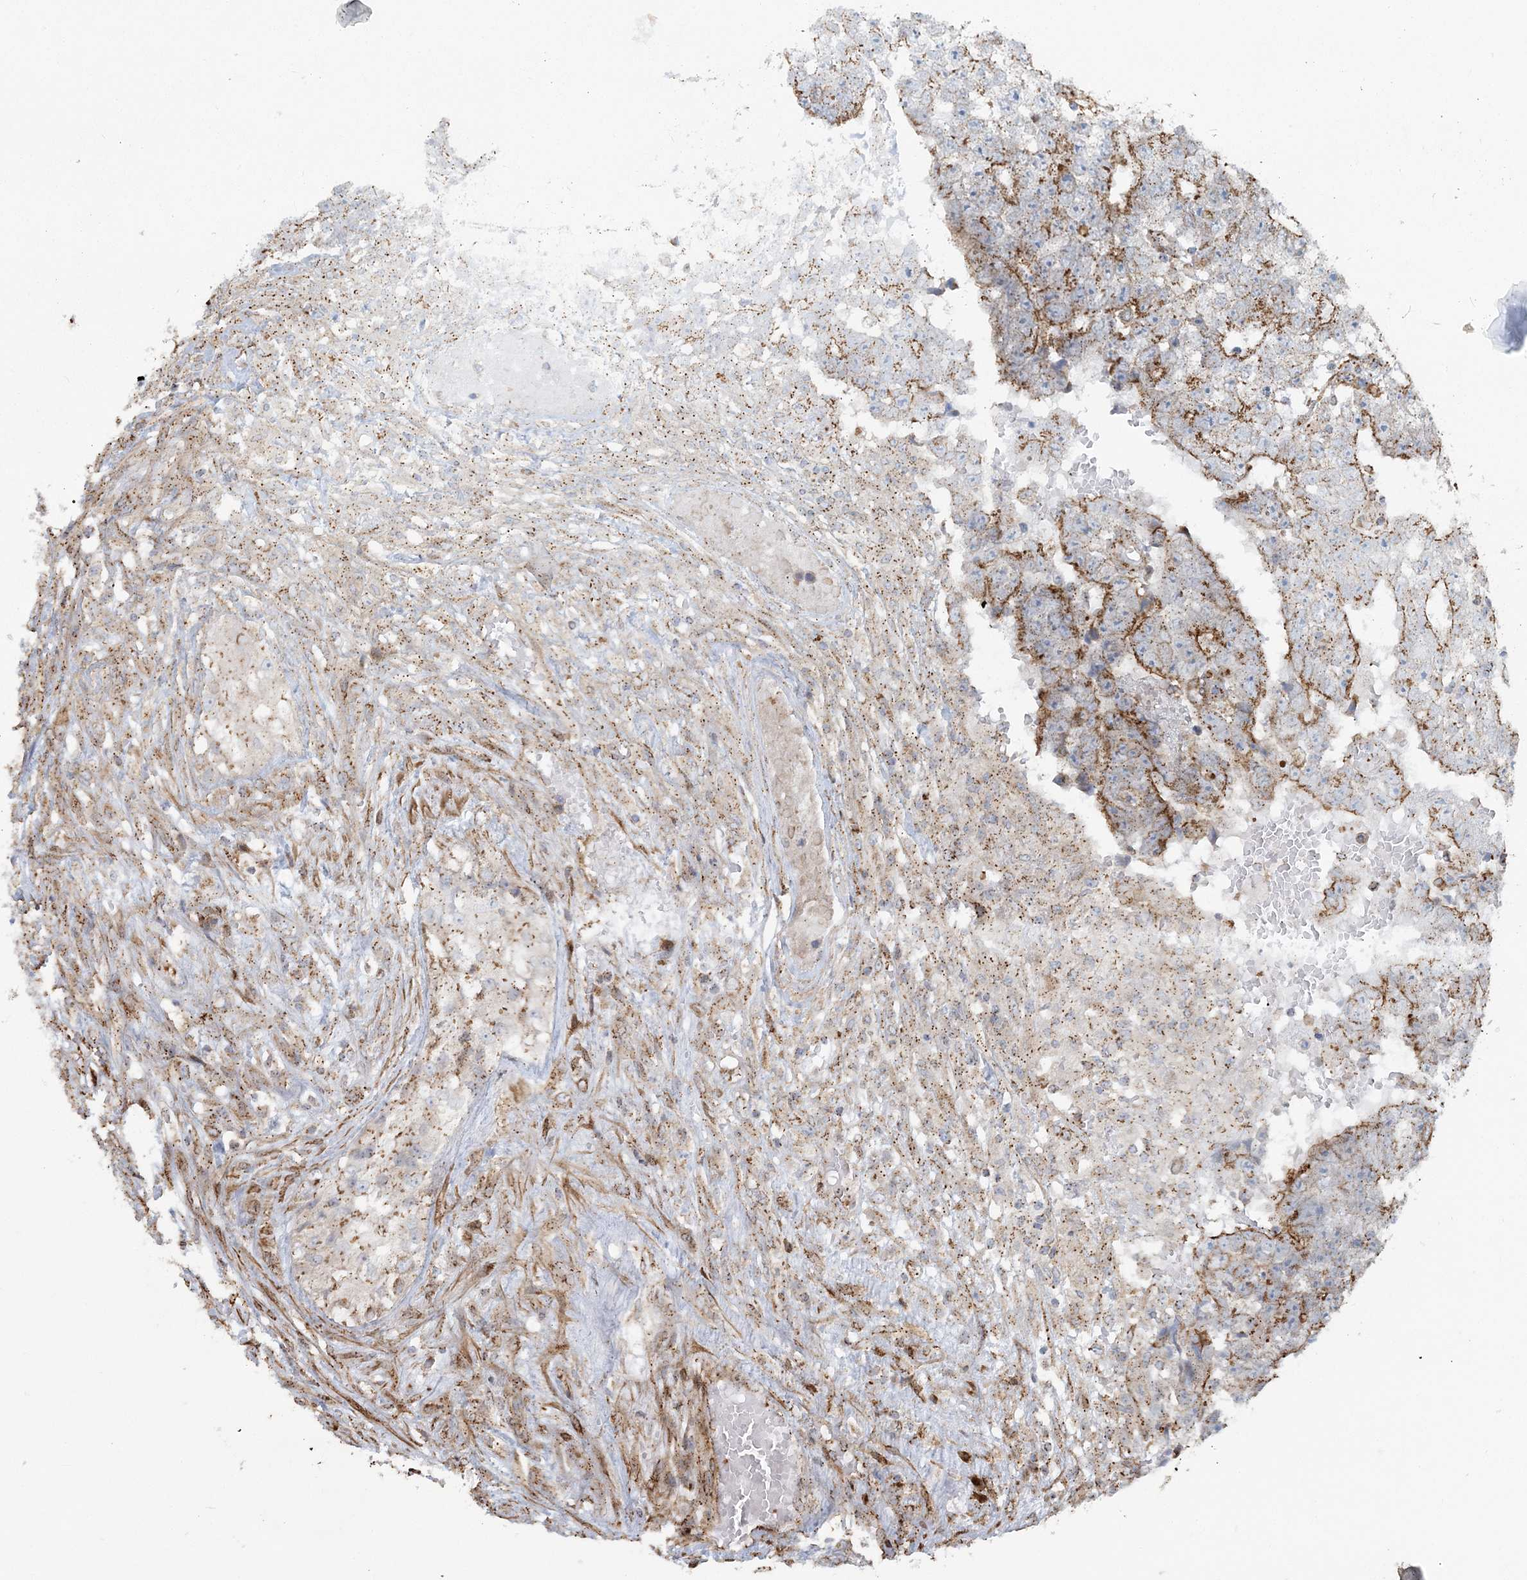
{"staining": {"intensity": "moderate", "quantity": ">75%", "location": "cytoplasmic/membranous"}, "tissue": "testis cancer", "cell_type": "Tumor cells", "image_type": "cancer", "snomed": [{"axis": "morphology", "description": "Carcinoma, Embryonal, NOS"}, {"axis": "topography", "description": "Testis"}], "caption": "Embryonal carcinoma (testis) was stained to show a protein in brown. There is medium levels of moderate cytoplasmic/membranous positivity in about >75% of tumor cells. The staining was performed using DAB, with brown indicating positive protein expression. Nuclei are stained blue with hematoxylin.", "gene": "TRAF3IP2", "patient": {"sex": "male", "age": 25}}